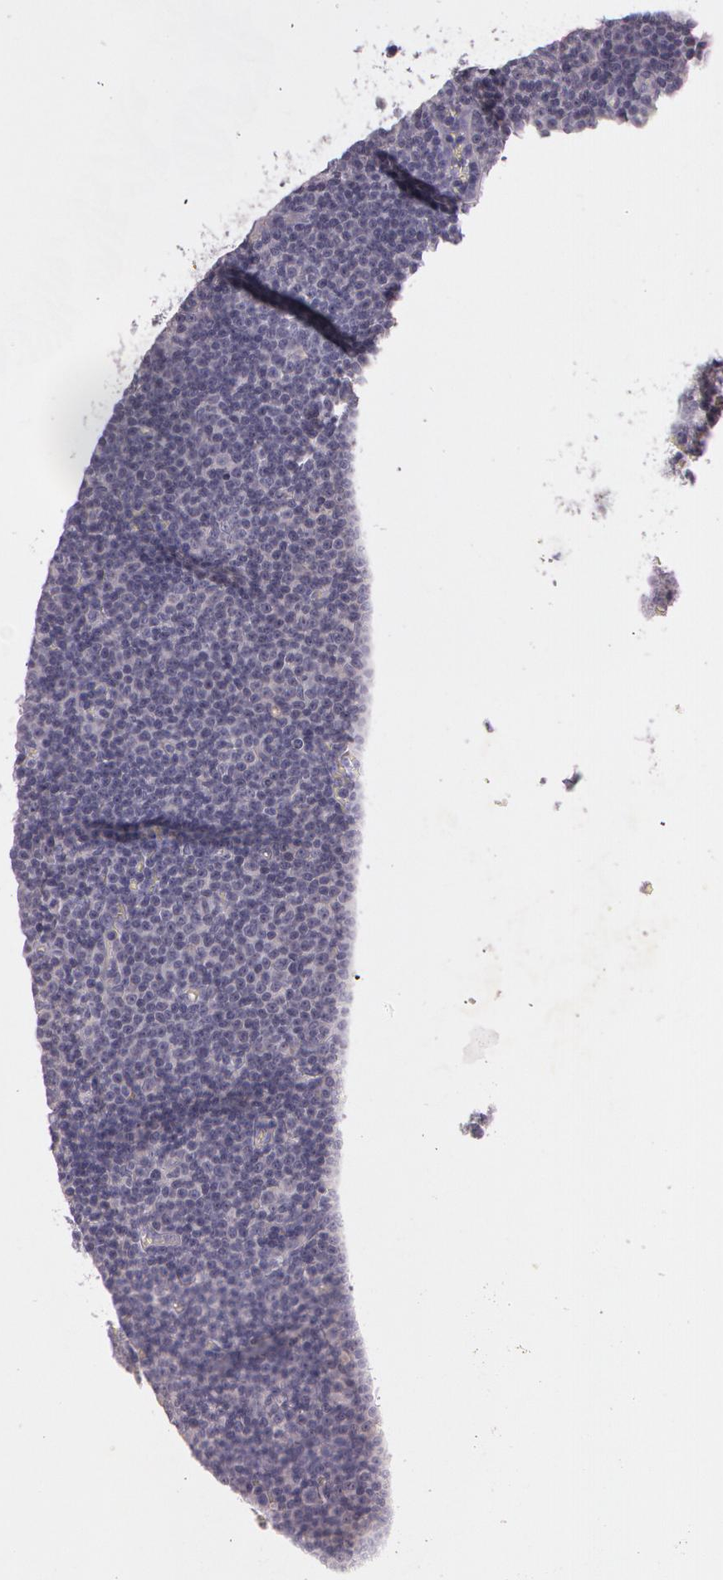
{"staining": {"intensity": "negative", "quantity": "none", "location": "none"}, "tissue": "lymphoma", "cell_type": "Tumor cells", "image_type": "cancer", "snomed": [{"axis": "morphology", "description": "Malignant lymphoma, non-Hodgkin's type, Low grade"}, {"axis": "topography", "description": "Lymph node"}], "caption": "This photomicrograph is of lymphoma stained with IHC to label a protein in brown with the nuclei are counter-stained blue. There is no positivity in tumor cells.", "gene": "MXRA5", "patient": {"sex": "male", "age": 57}}